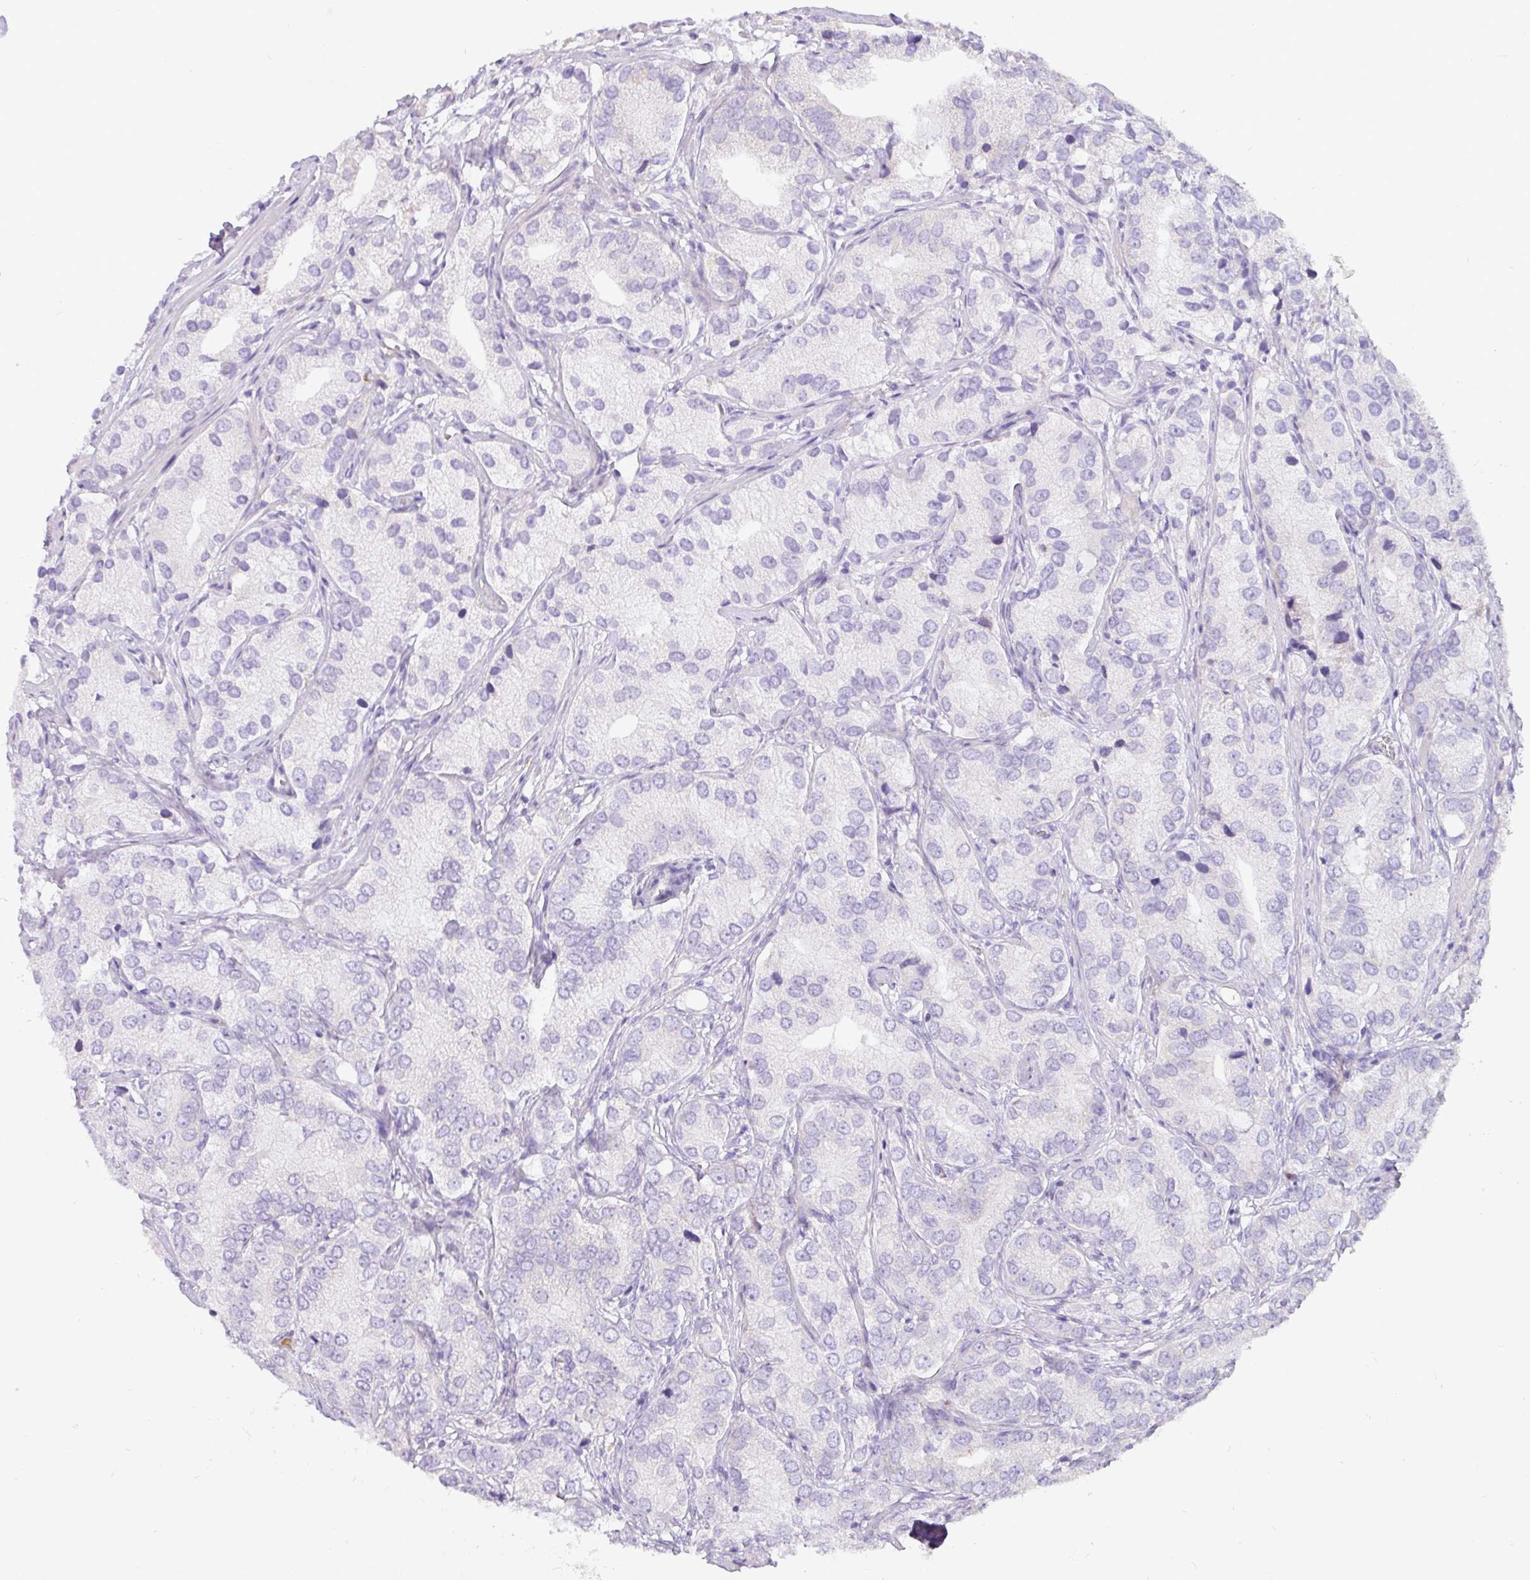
{"staining": {"intensity": "negative", "quantity": "none", "location": "none"}, "tissue": "prostate cancer", "cell_type": "Tumor cells", "image_type": "cancer", "snomed": [{"axis": "morphology", "description": "Adenocarcinoma, High grade"}, {"axis": "topography", "description": "Prostate"}], "caption": "This is an IHC photomicrograph of human prostate adenocarcinoma (high-grade). There is no expression in tumor cells.", "gene": "SH2D3C", "patient": {"sex": "male", "age": 82}}